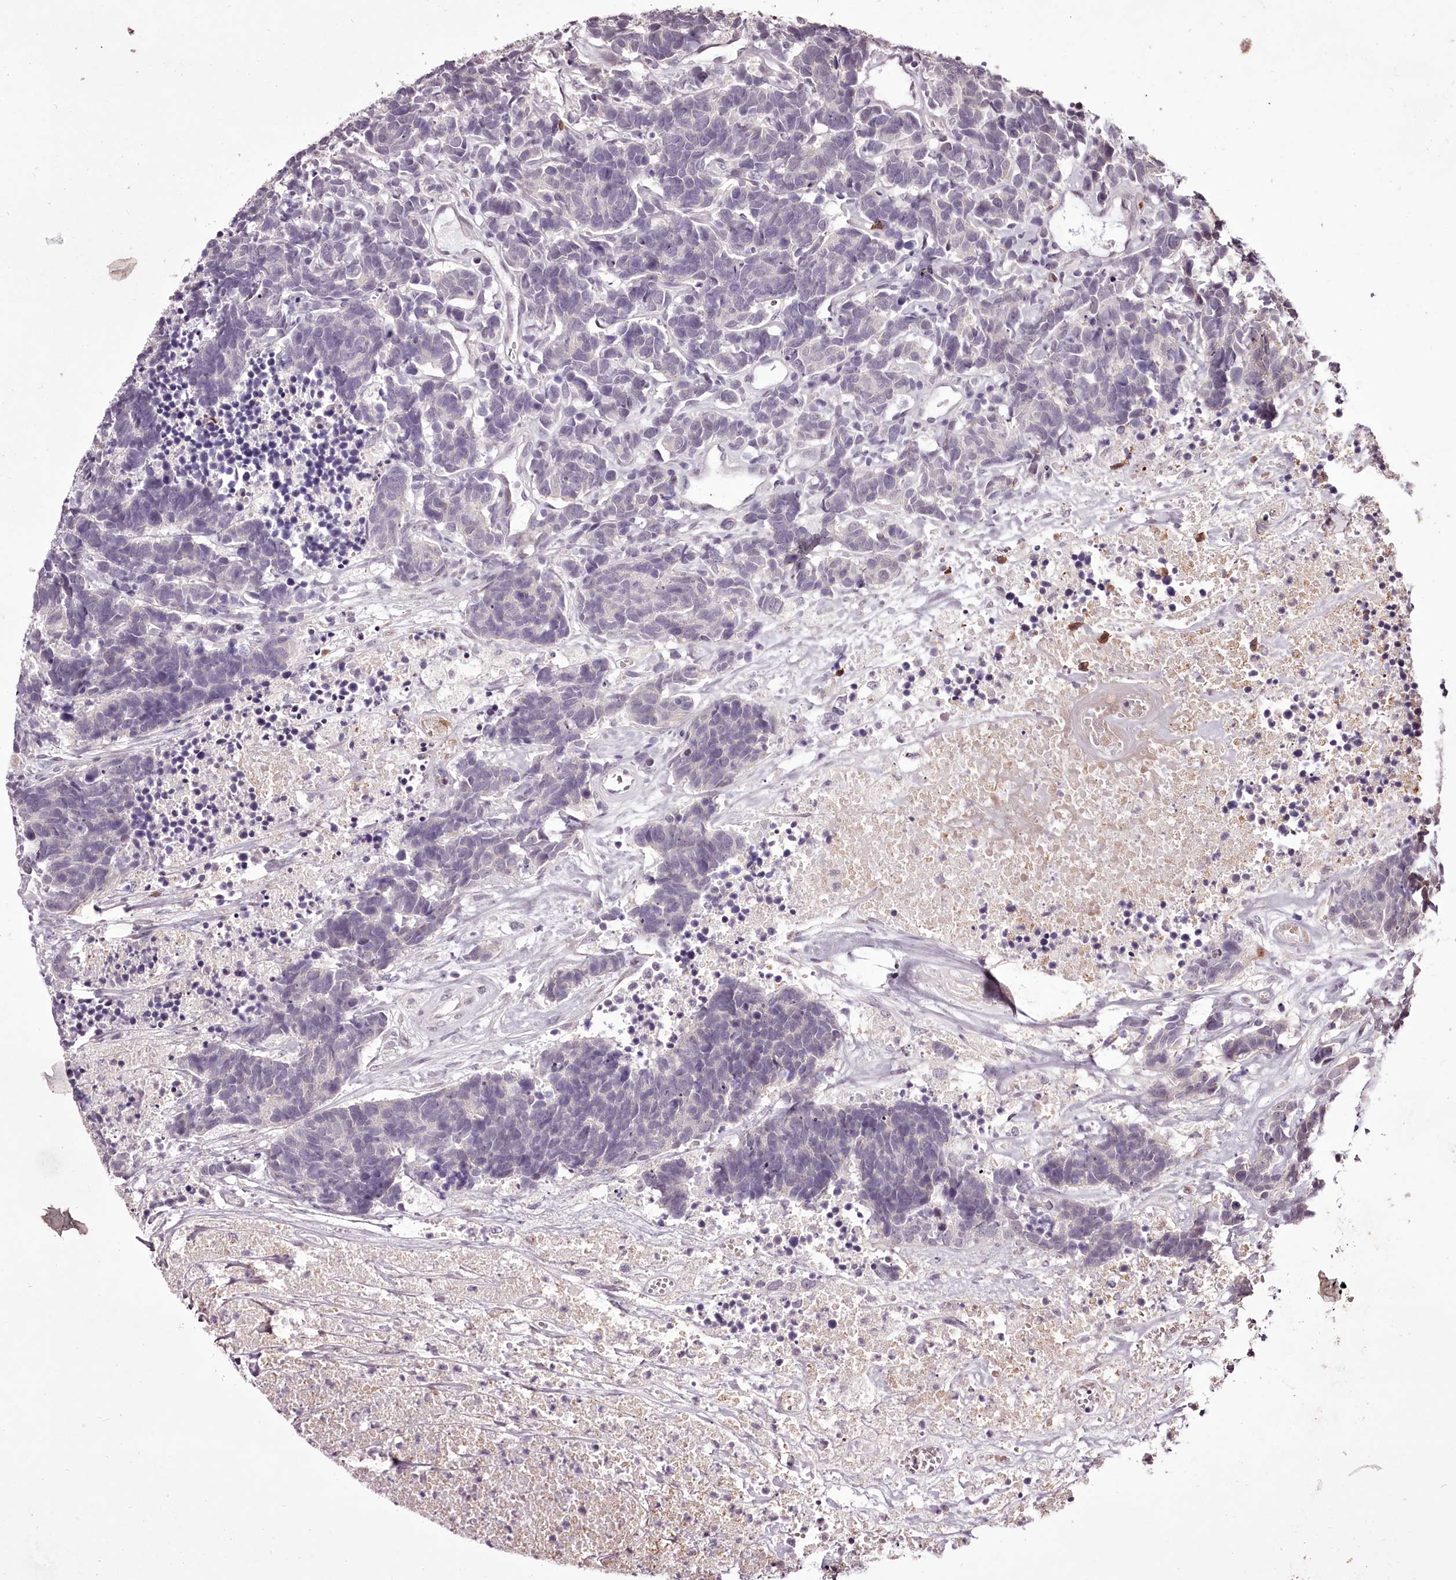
{"staining": {"intensity": "negative", "quantity": "none", "location": "none"}, "tissue": "carcinoid", "cell_type": "Tumor cells", "image_type": "cancer", "snomed": [{"axis": "morphology", "description": "Carcinoma, NOS"}, {"axis": "morphology", "description": "Carcinoid, malignant, NOS"}, {"axis": "topography", "description": "Urinary bladder"}], "caption": "Immunohistochemical staining of human carcinoma shows no significant staining in tumor cells.", "gene": "ADRA1D", "patient": {"sex": "male", "age": 57}}